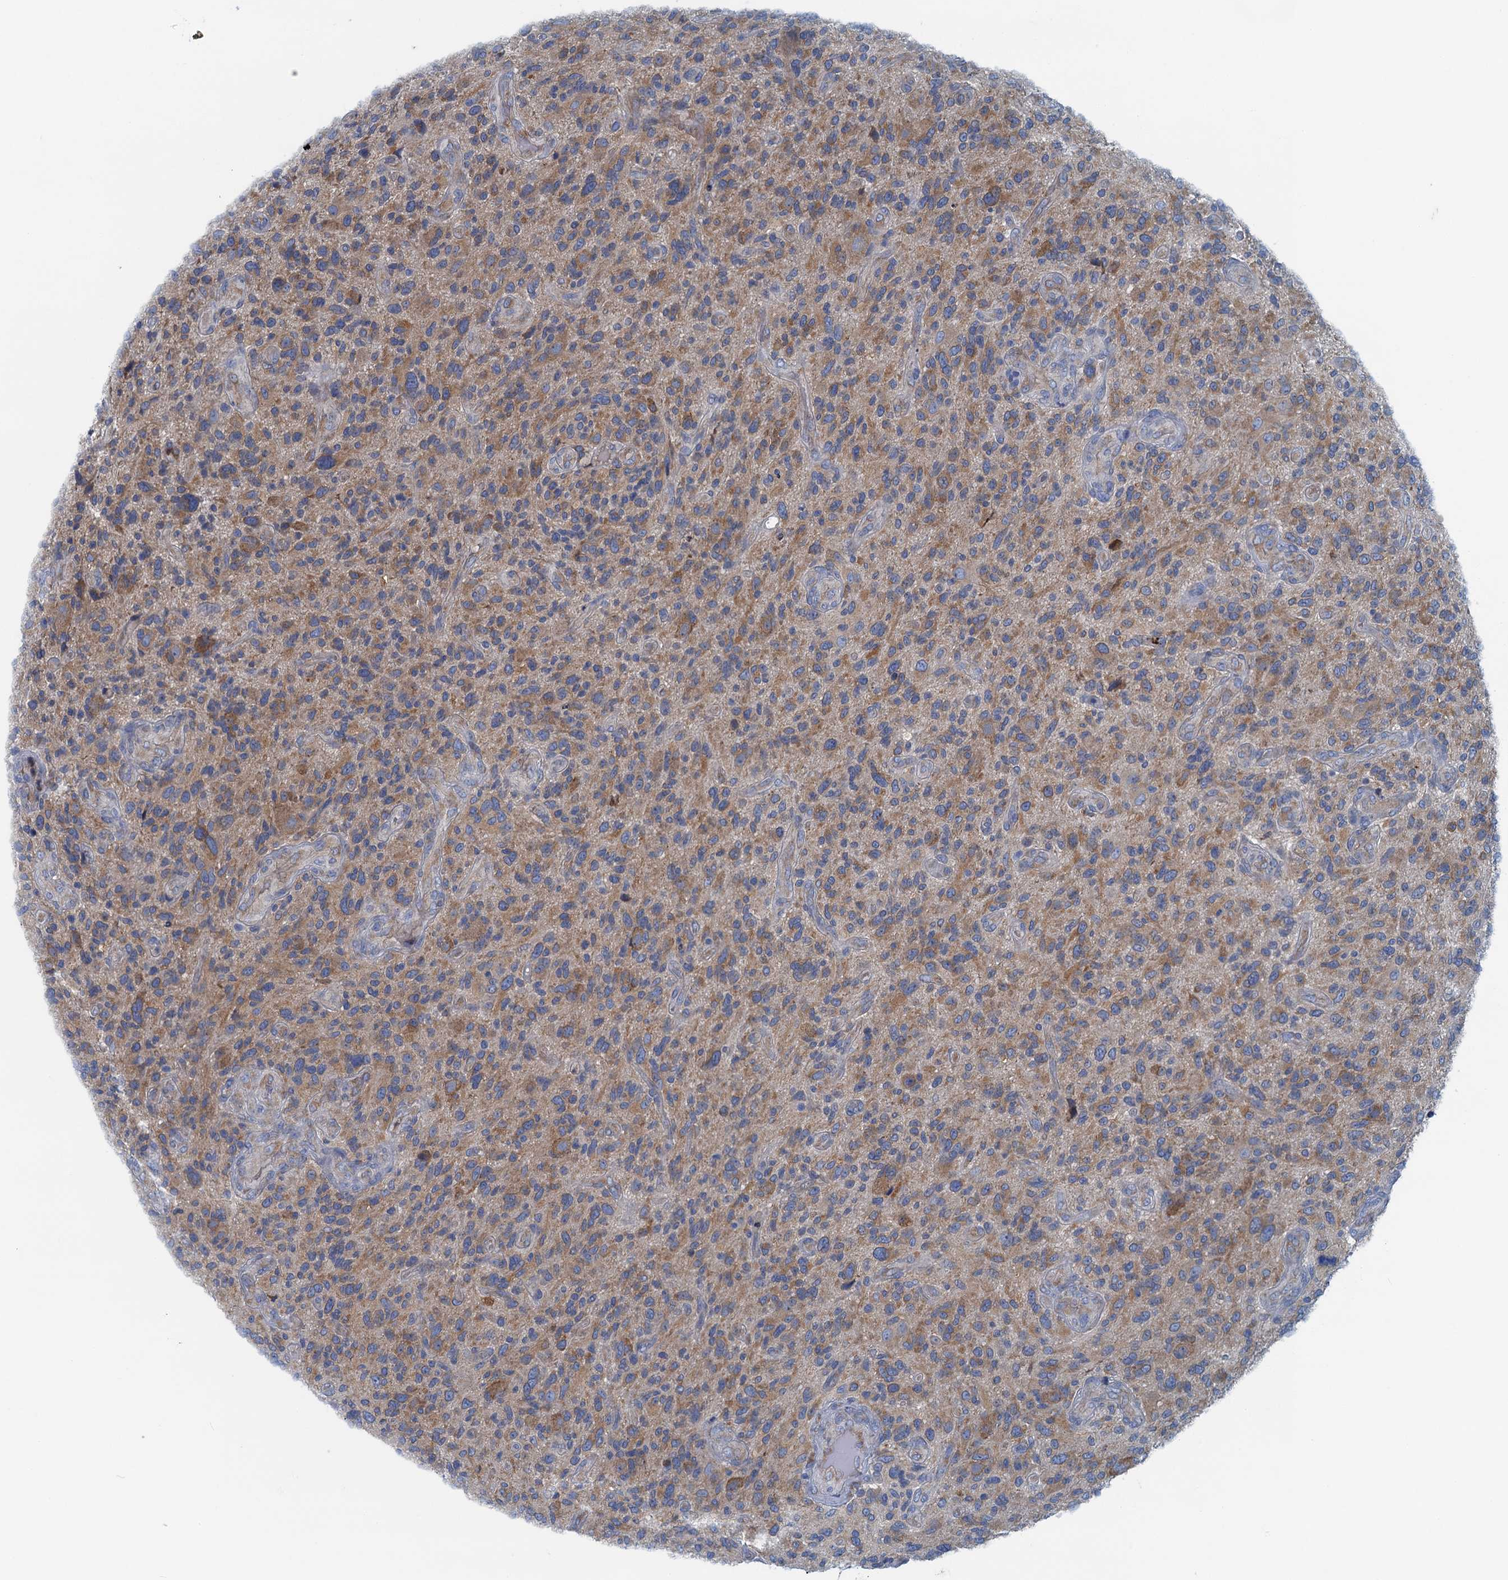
{"staining": {"intensity": "weak", "quantity": ">75%", "location": "cytoplasmic/membranous"}, "tissue": "glioma", "cell_type": "Tumor cells", "image_type": "cancer", "snomed": [{"axis": "morphology", "description": "Glioma, malignant, High grade"}, {"axis": "topography", "description": "Brain"}], "caption": "Immunohistochemical staining of human high-grade glioma (malignant) shows weak cytoplasmic/membranous protein positivity in about >75% of tumor cells. (DAB (3,3'-diaminobenzidine) IHC with brightfield microscopy, high magnification).", "gene": "MYDGF", "patient": {"sex": "male", "age": 47}}